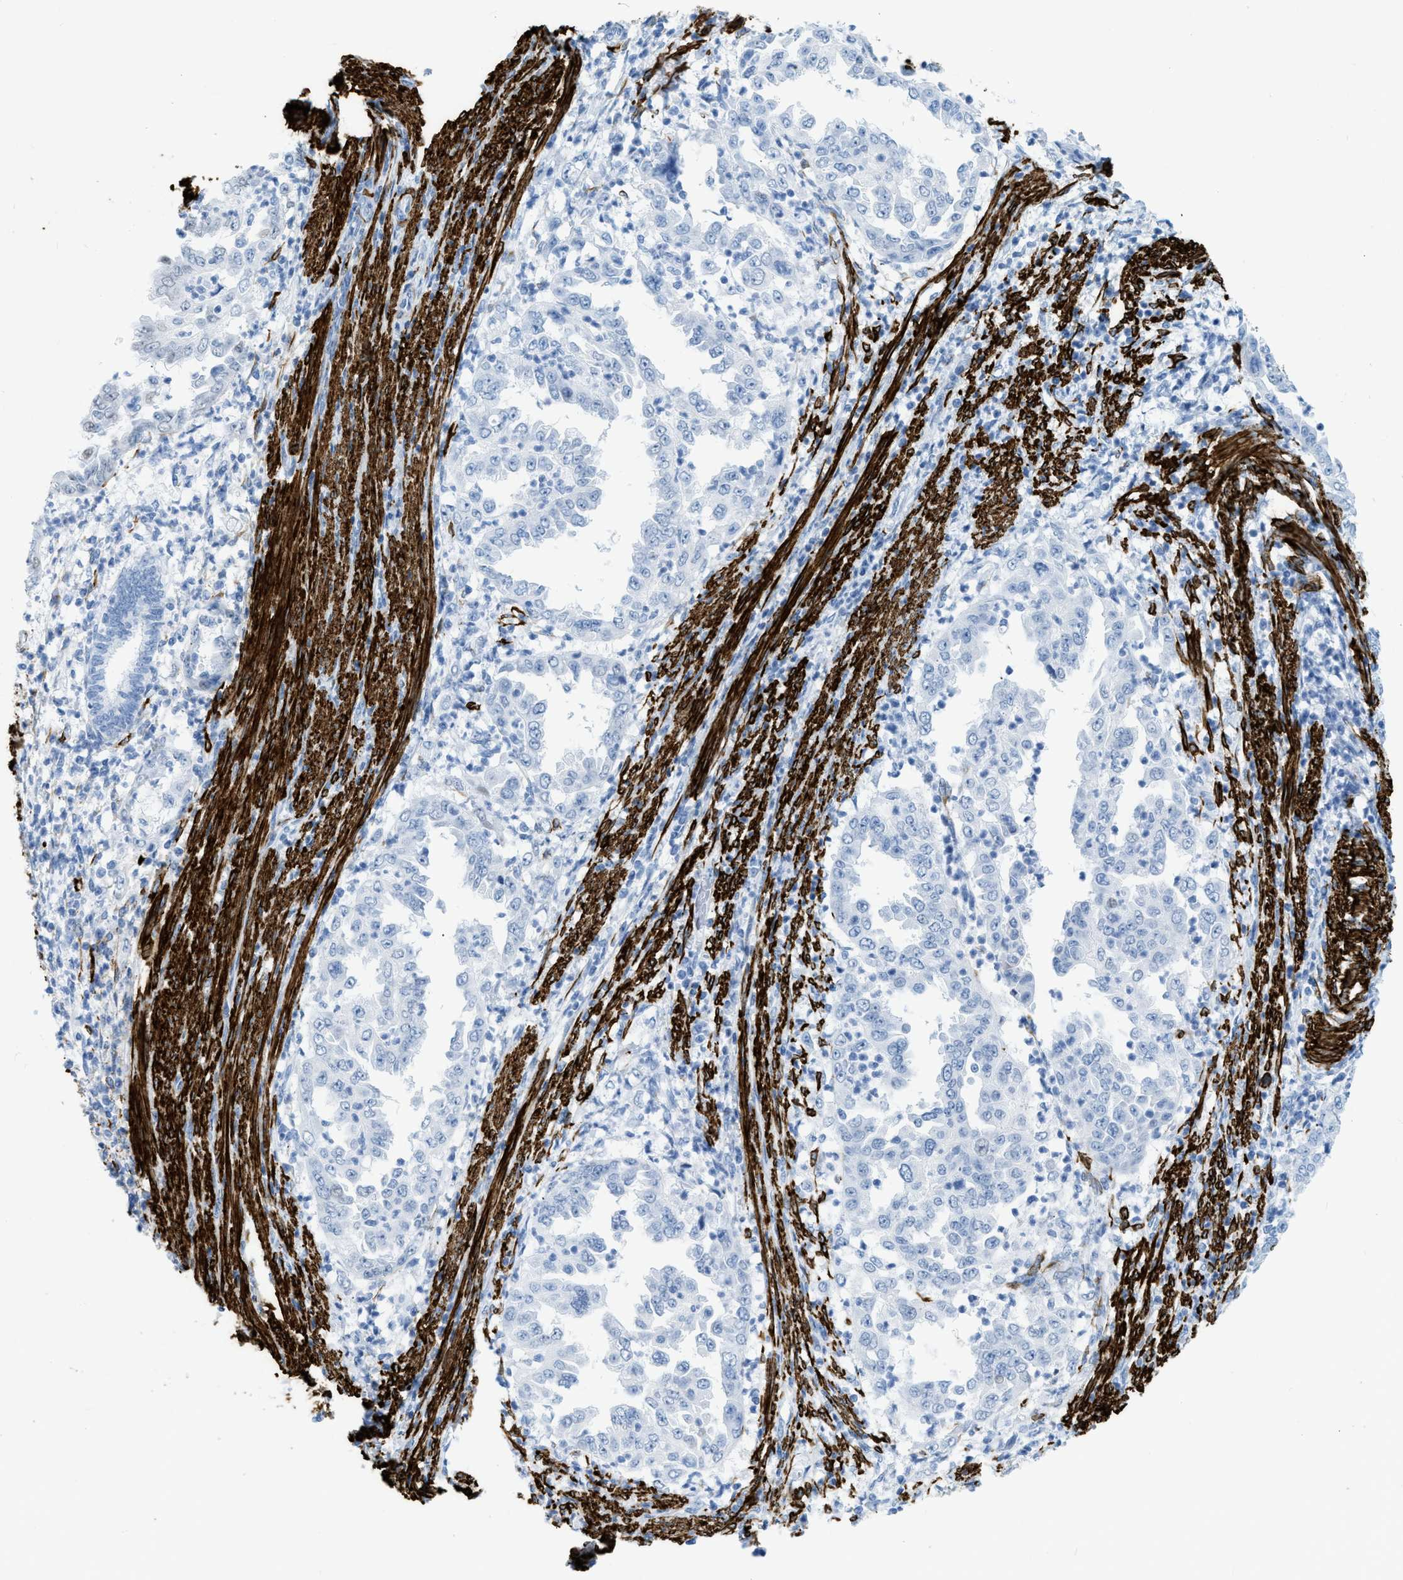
{"staining": {"intensity": "negative", "quantity": "none", "location": "none"}, "tissue": "endometrial cancer", "cell_type": "Tumor cells", "image_type": "cancer", "snomed": [{"axis": "morphology", "description": "Adenocarcinoma, NOS"}, {"axis": "topography", "description": "Endometrium"}], "caption": "Human adenocarcinoma (endometrial) stained for a protein using immunohistochemistry reveals no positivity in tumor cells.", "gene": "DES", "patient": {"sex": "female", "age": 85}}